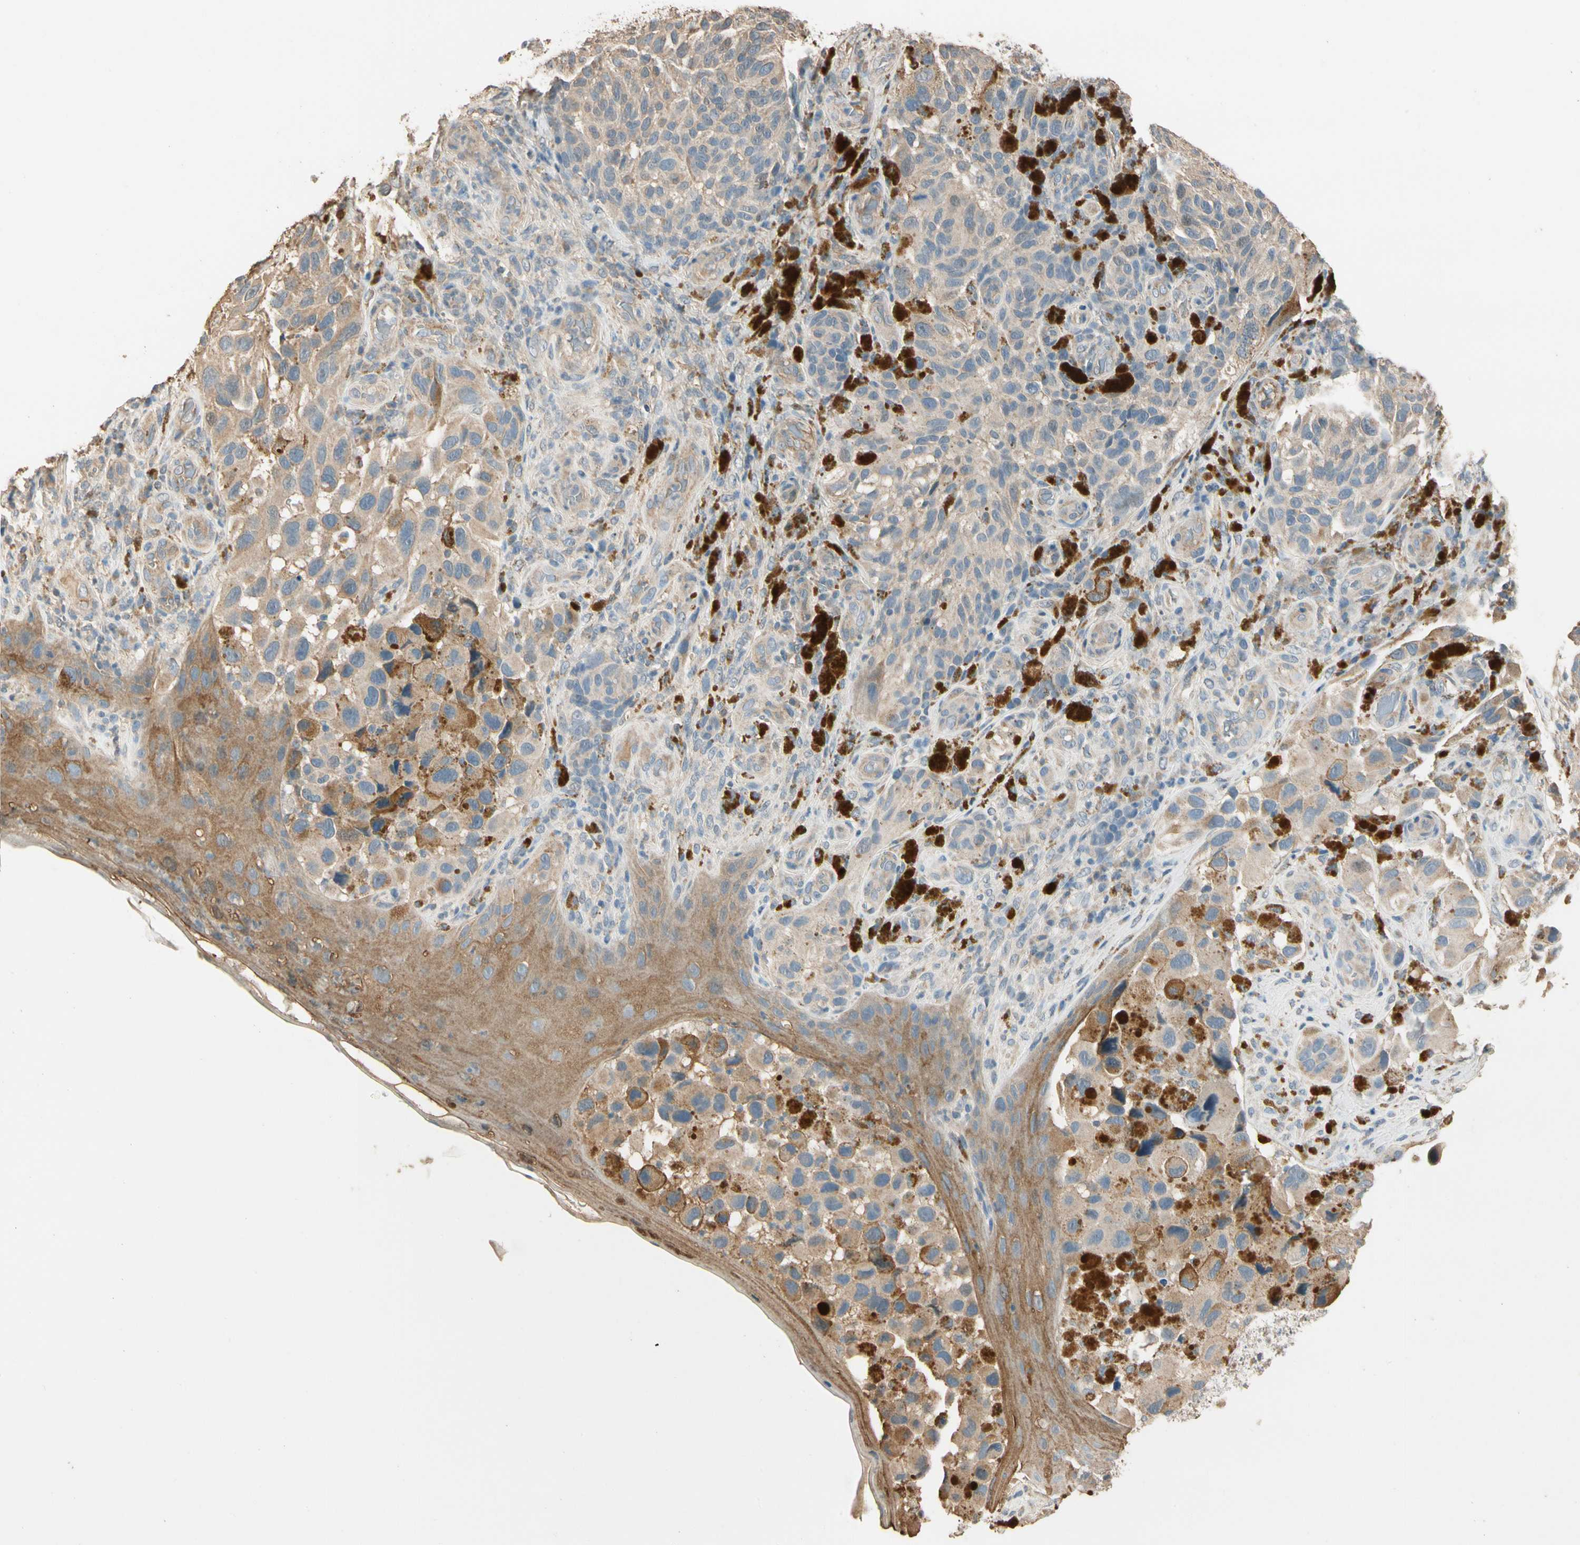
{"staining": {"intensity": "weak", "quantity": ">75%", "location": "cytoplasmic/membranous"}, "tissue": "melanoma", "cell_type": "Tumor cells", "image_type": "cancer", "snomed": [{"axis": "morphology", "description": "Malignant melanoma, NOS"}, {"axis": "topography", "description": "Skin"}], "caption": "Immunohistochemical staining of human malignant melanoma reveals weak cytoplasmic/membranous protein expression in about >75% of tumor cells.", "gene": "CDH6", "patient": {"sex": "female", "age": 73}}